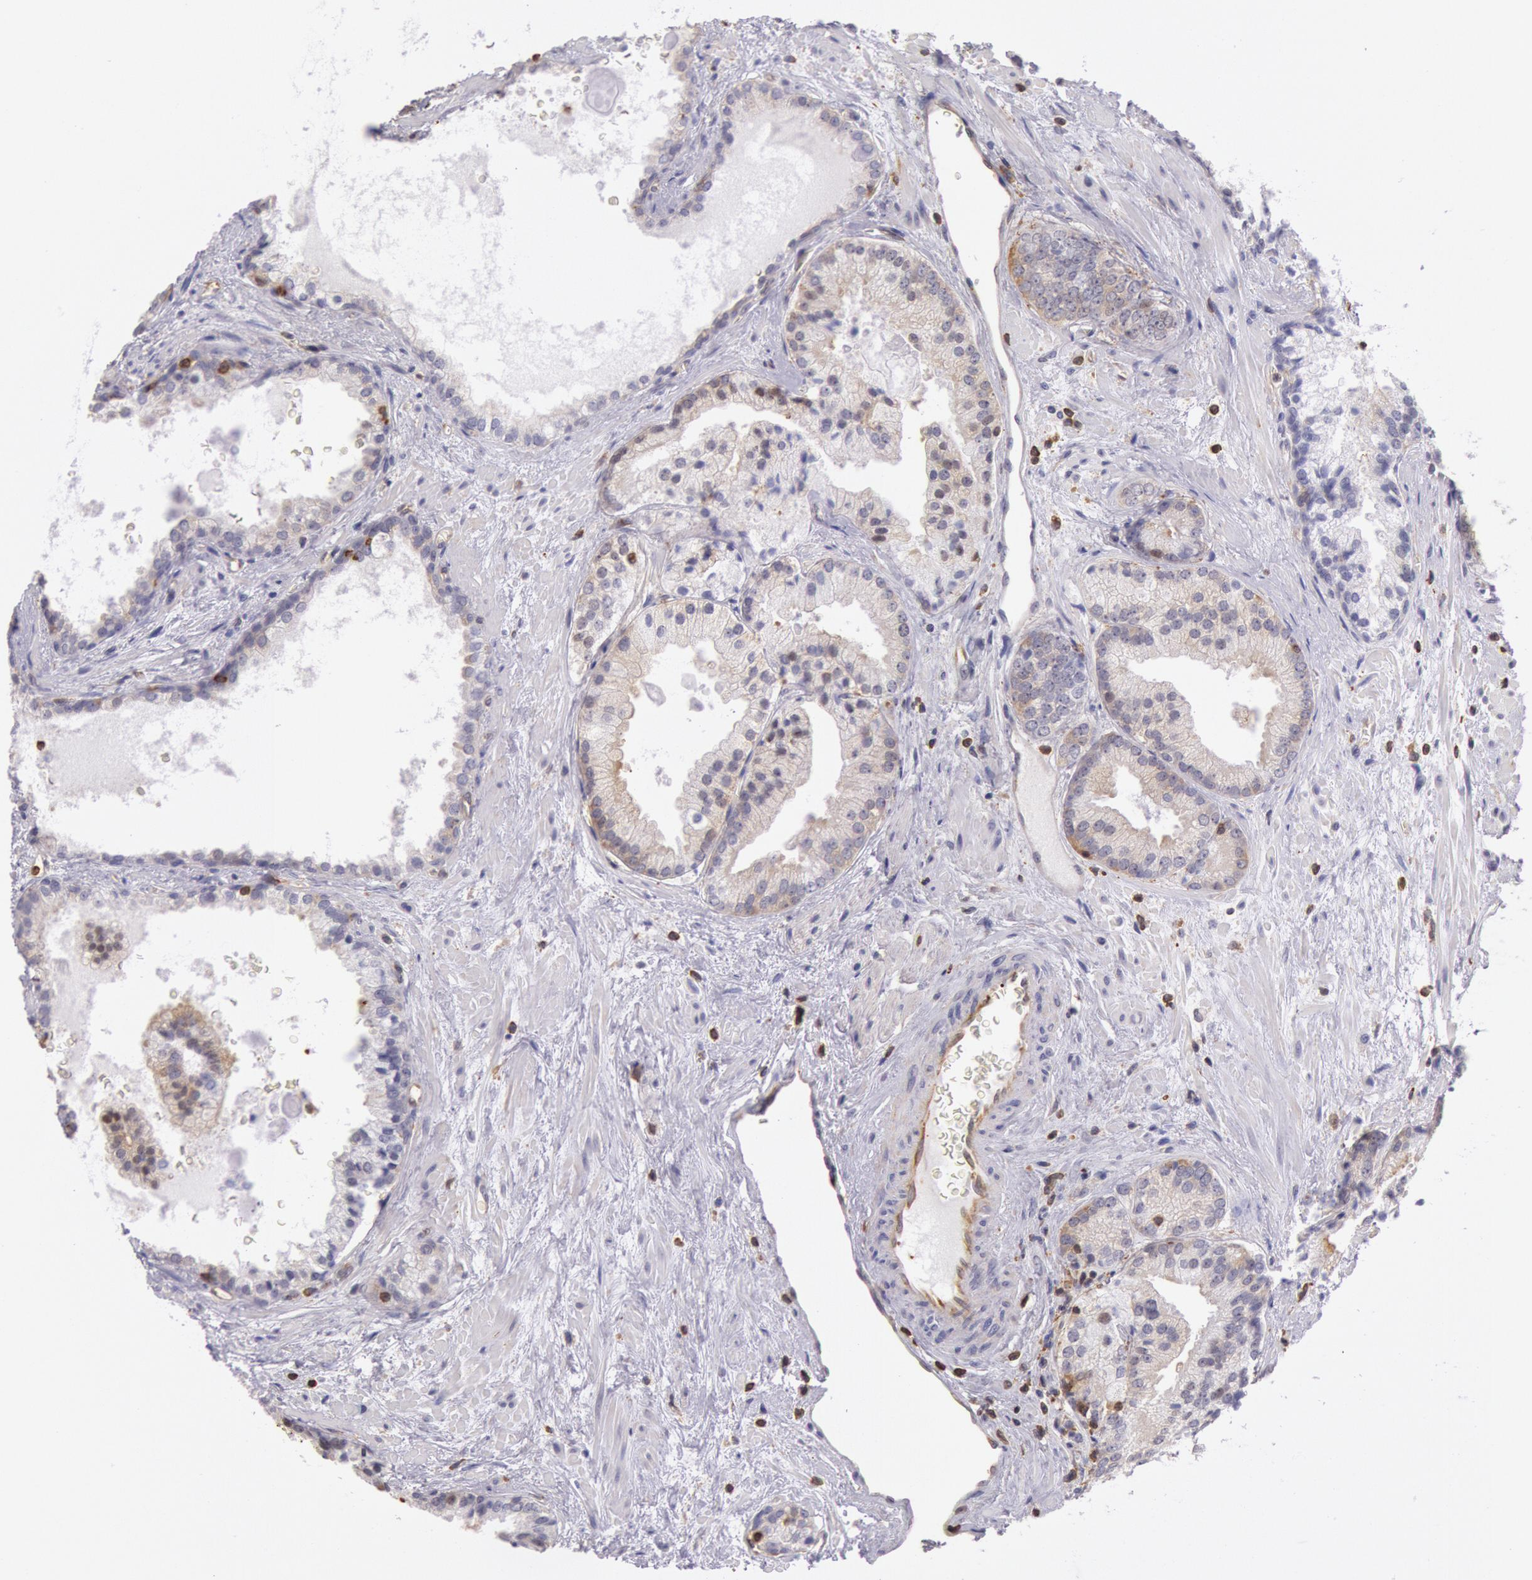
{"staining": {"intensity": "weak", "quantity": "<25%", "location": "cytoplasmic/membranous"}, "tissue": "prostate cancer", "cell_type": "Tumor cells", "image_type": "cancer", "snomed": [{"axis": "morphology", "description": "Adenocarcinoma, Medium grade"}, {"axis": "topography", "description": "Prostate"}], "caption": "This is a histopathology image of IHC staining of prostate medium-grade adenocarcinoma, which shows no expression in tumor cells.", "gene": "HIF1A", "patient": {"sex": "male", "age": 70}}